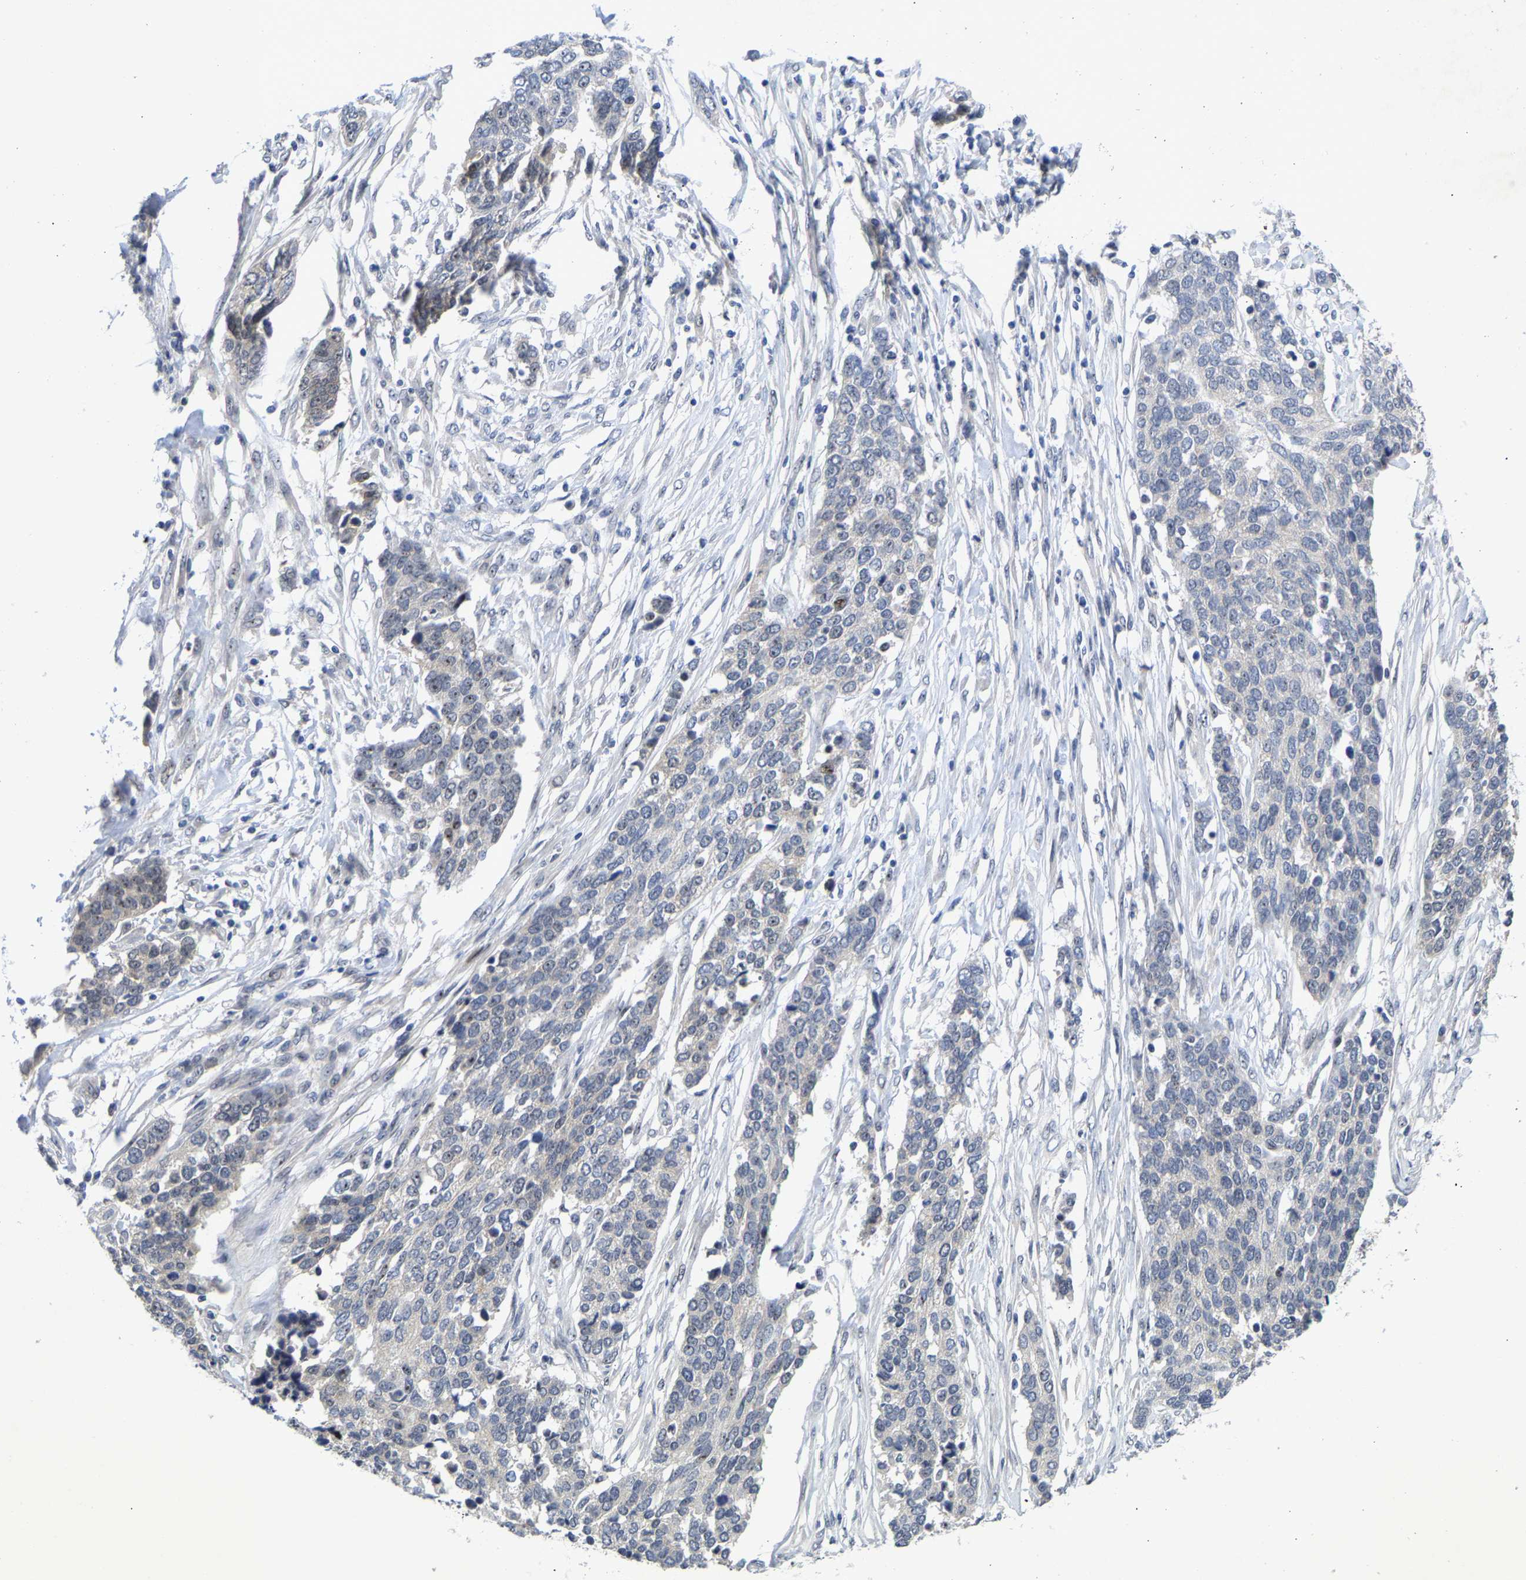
{"staining": {"intensity": "negative", "quantity": "none", "location": "none"}, "tissue": "ovarian cancer", "cell_type": "Tumor cells", "image_type": "cancer", "snomed": [{"axis": "morphology", "description": "Cystadenocarcinoma, serous, NOS"}, {"axis": "topography", "description": "Ovary"}], "caption": "Tumor cells show no significant protein positivity in ovarian cancer.", "gene": "NLE1", "patient": {"sex": "female", "age": 44}}